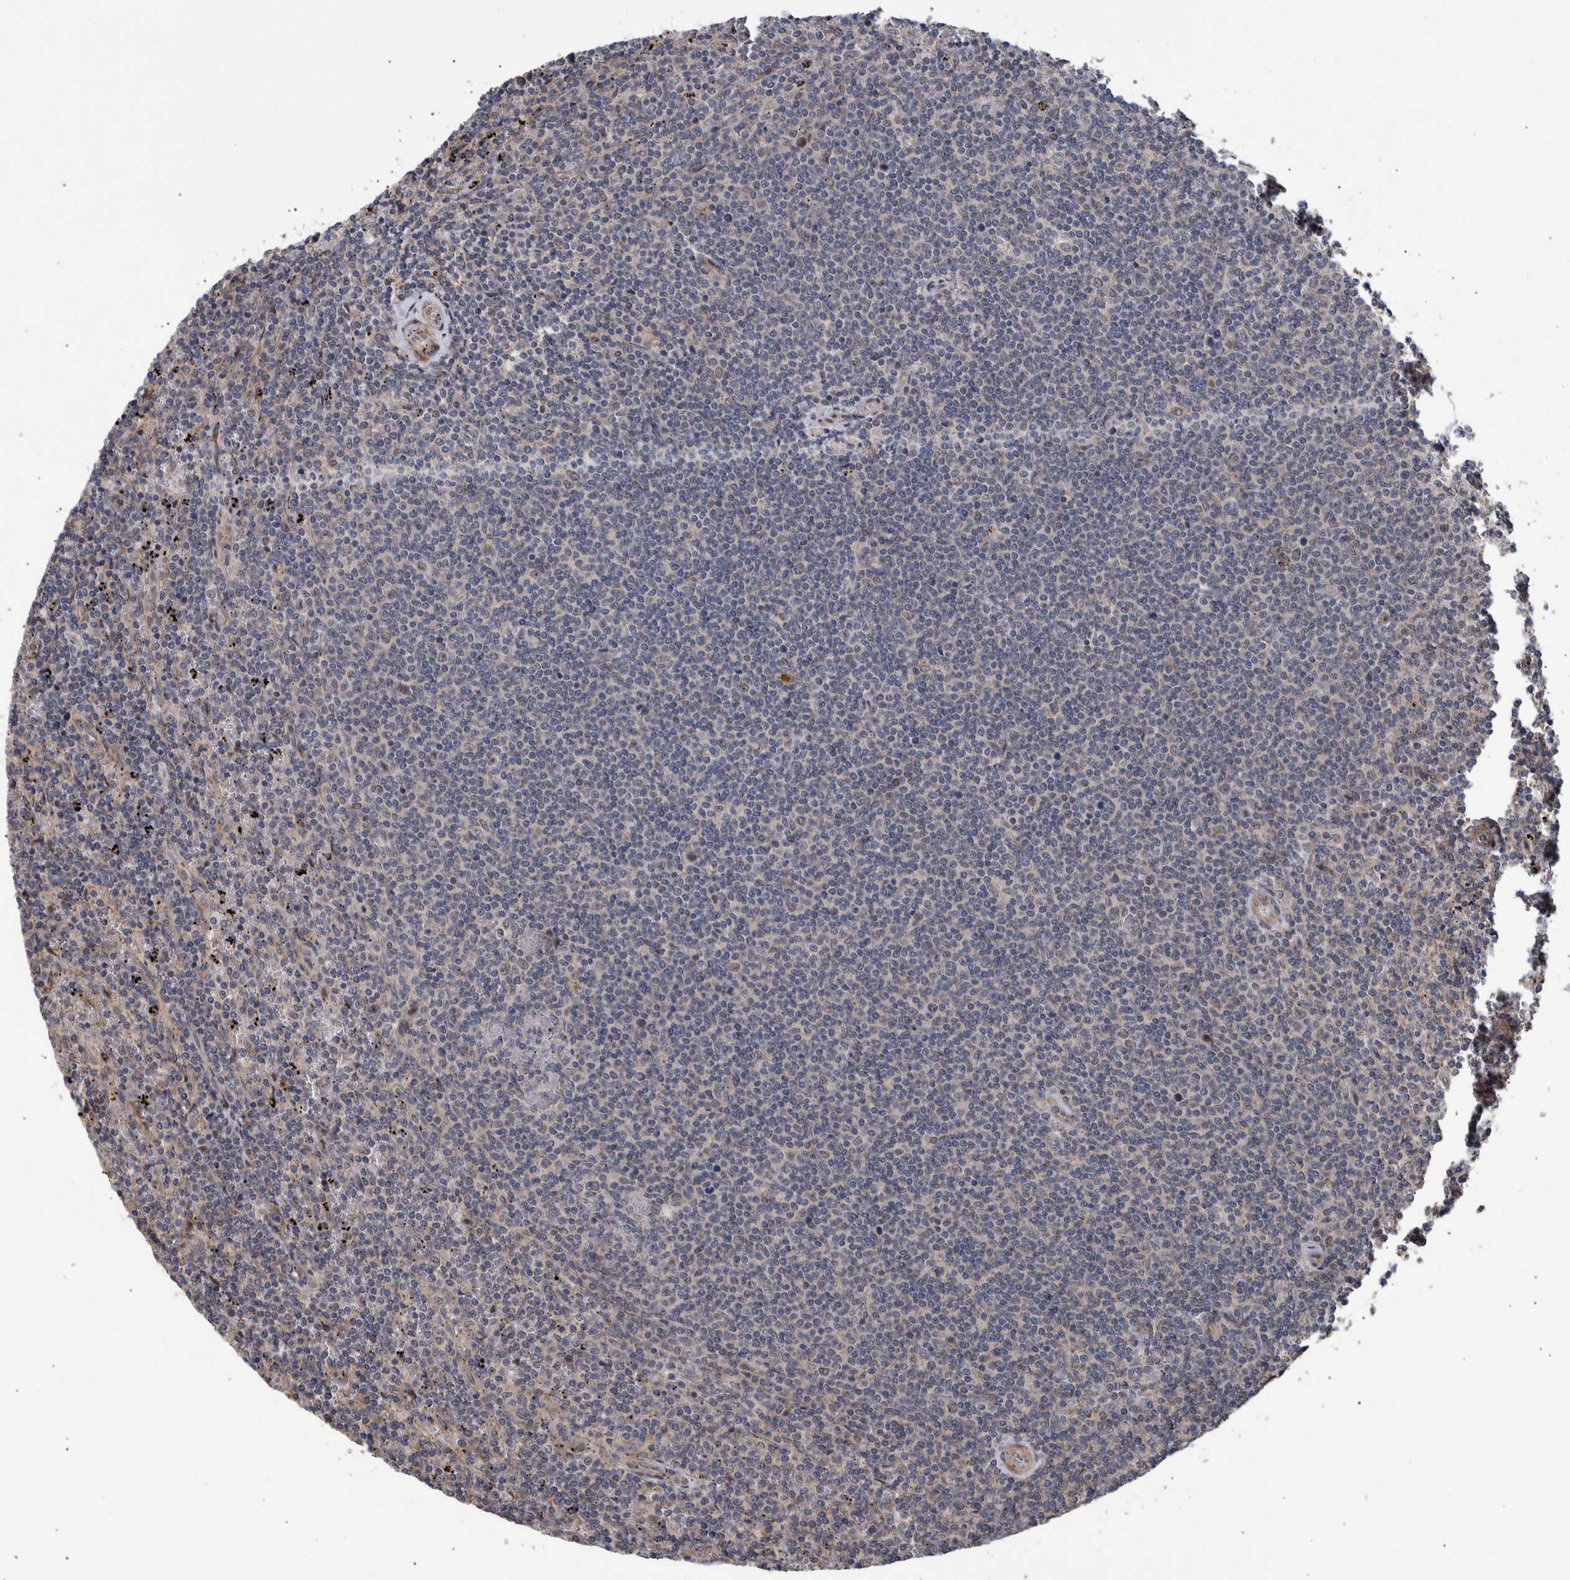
{"staining": {"intensity": "negative", "quantity": "none", "location": "none"}, "tissue": "lymphoma", "cell_type": "Tumor cells", "image_type": "cancer", "snomed": [{"axis": "morphology", "description": "Malignant lymphoma, non-Hodgkin's type, Low grade"}, {"axis": "topography", "description": "Spleen"}], "caption": "An IHC micrograph of lymphoma is shown. There is no staining in tumor cells of lymphoma.", "gene": "B3GNTL1", "patient": {"sex": "female", "age": 50}}